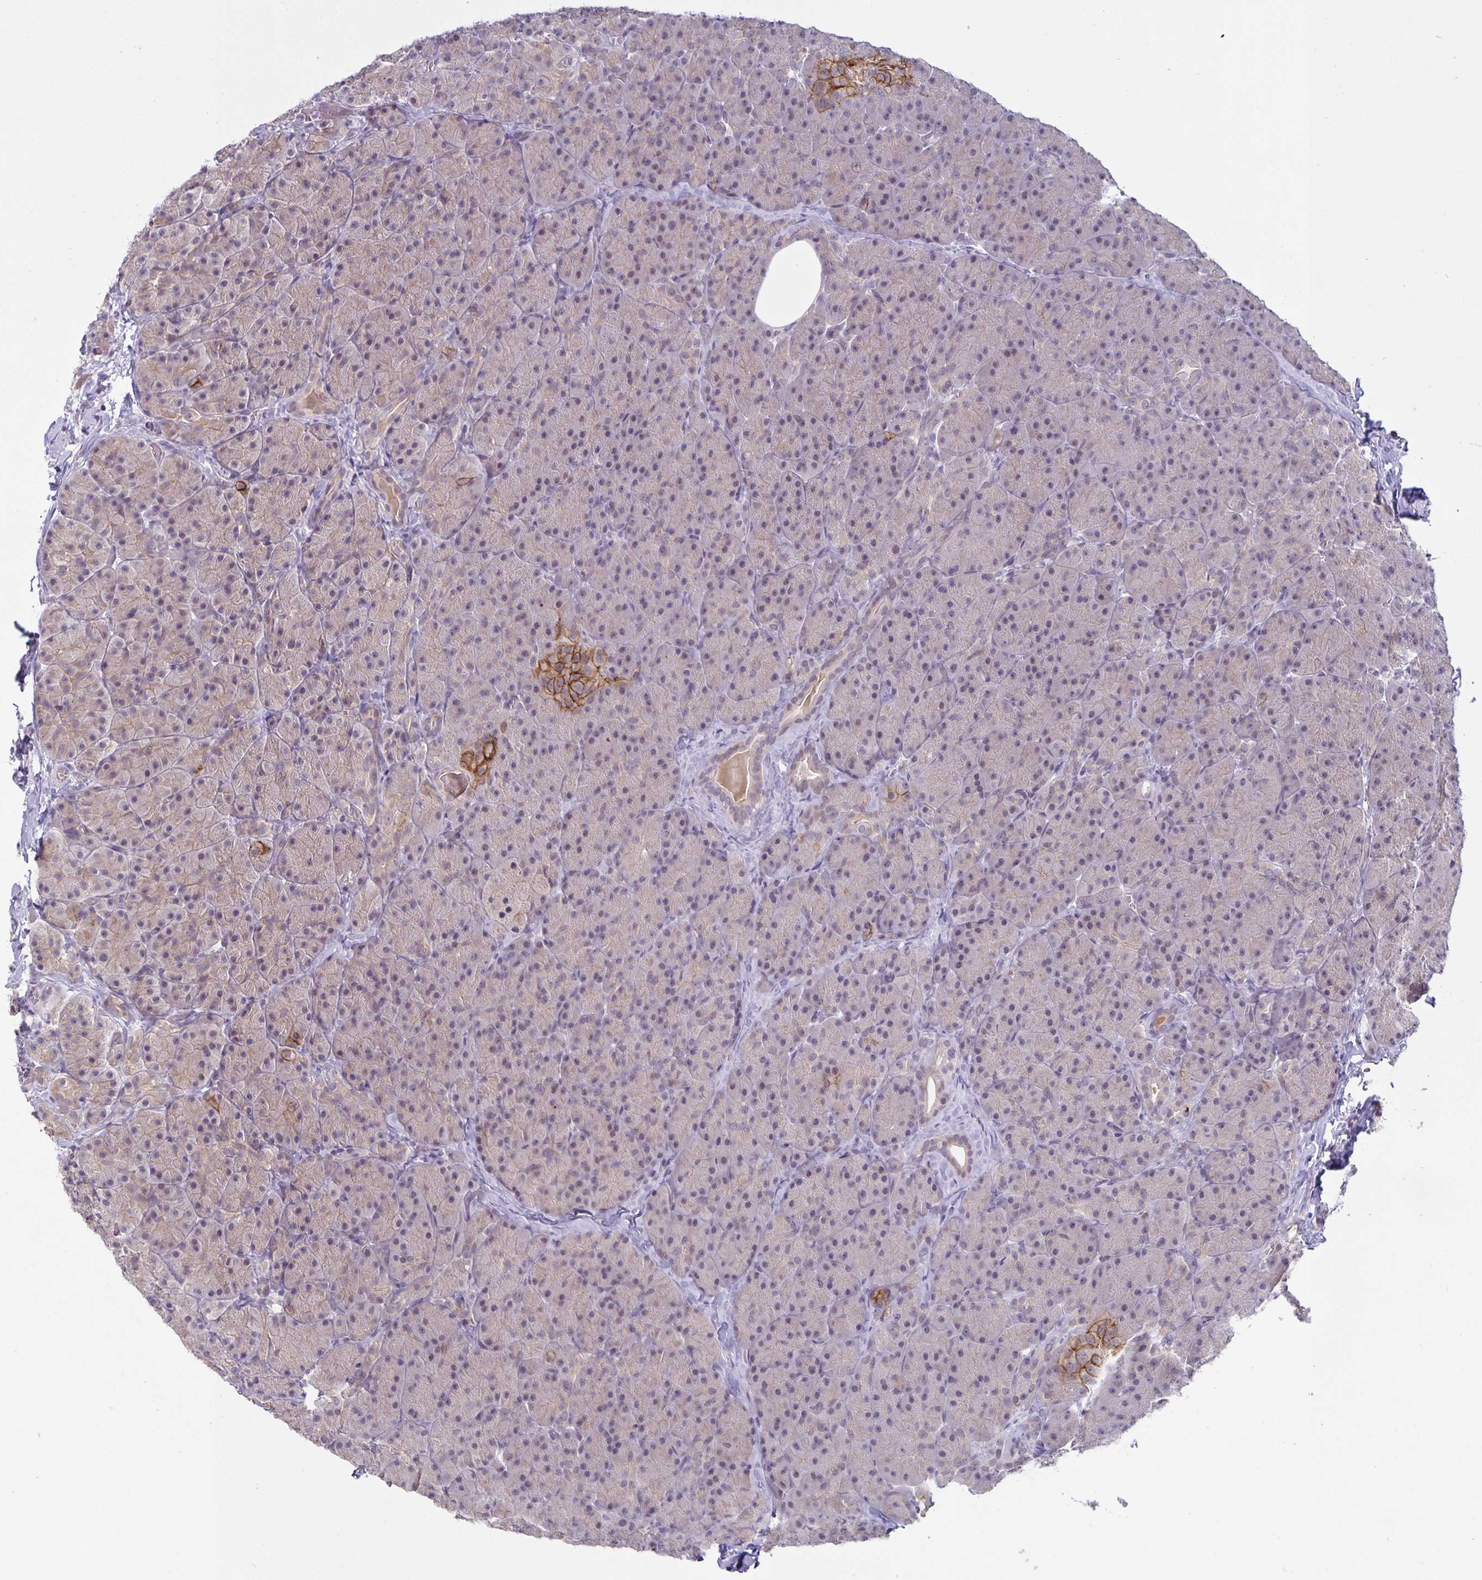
{"staining": {"intensity": "weak", "quantity": "25%-75%", "location": "cytoplasmic/membranous"}, "tissue": "pancreas", "cell_type": "Exocrine glandular cells", "image_type": "normal", "snomed": [{"axis": "morphology", "description": "Normal tissue, NOS"}, {"axis": "topography", "description": "Pancreas"}], "caption": "Immunohistochemistry (DAB) staining of benign human pancreas shows weak cytoplasmic/membranous protein staining in about 25%-75% of exocrine glandular cells.", "gene": "ARVCF", "patient": {"sex": "male", "age": 57}}